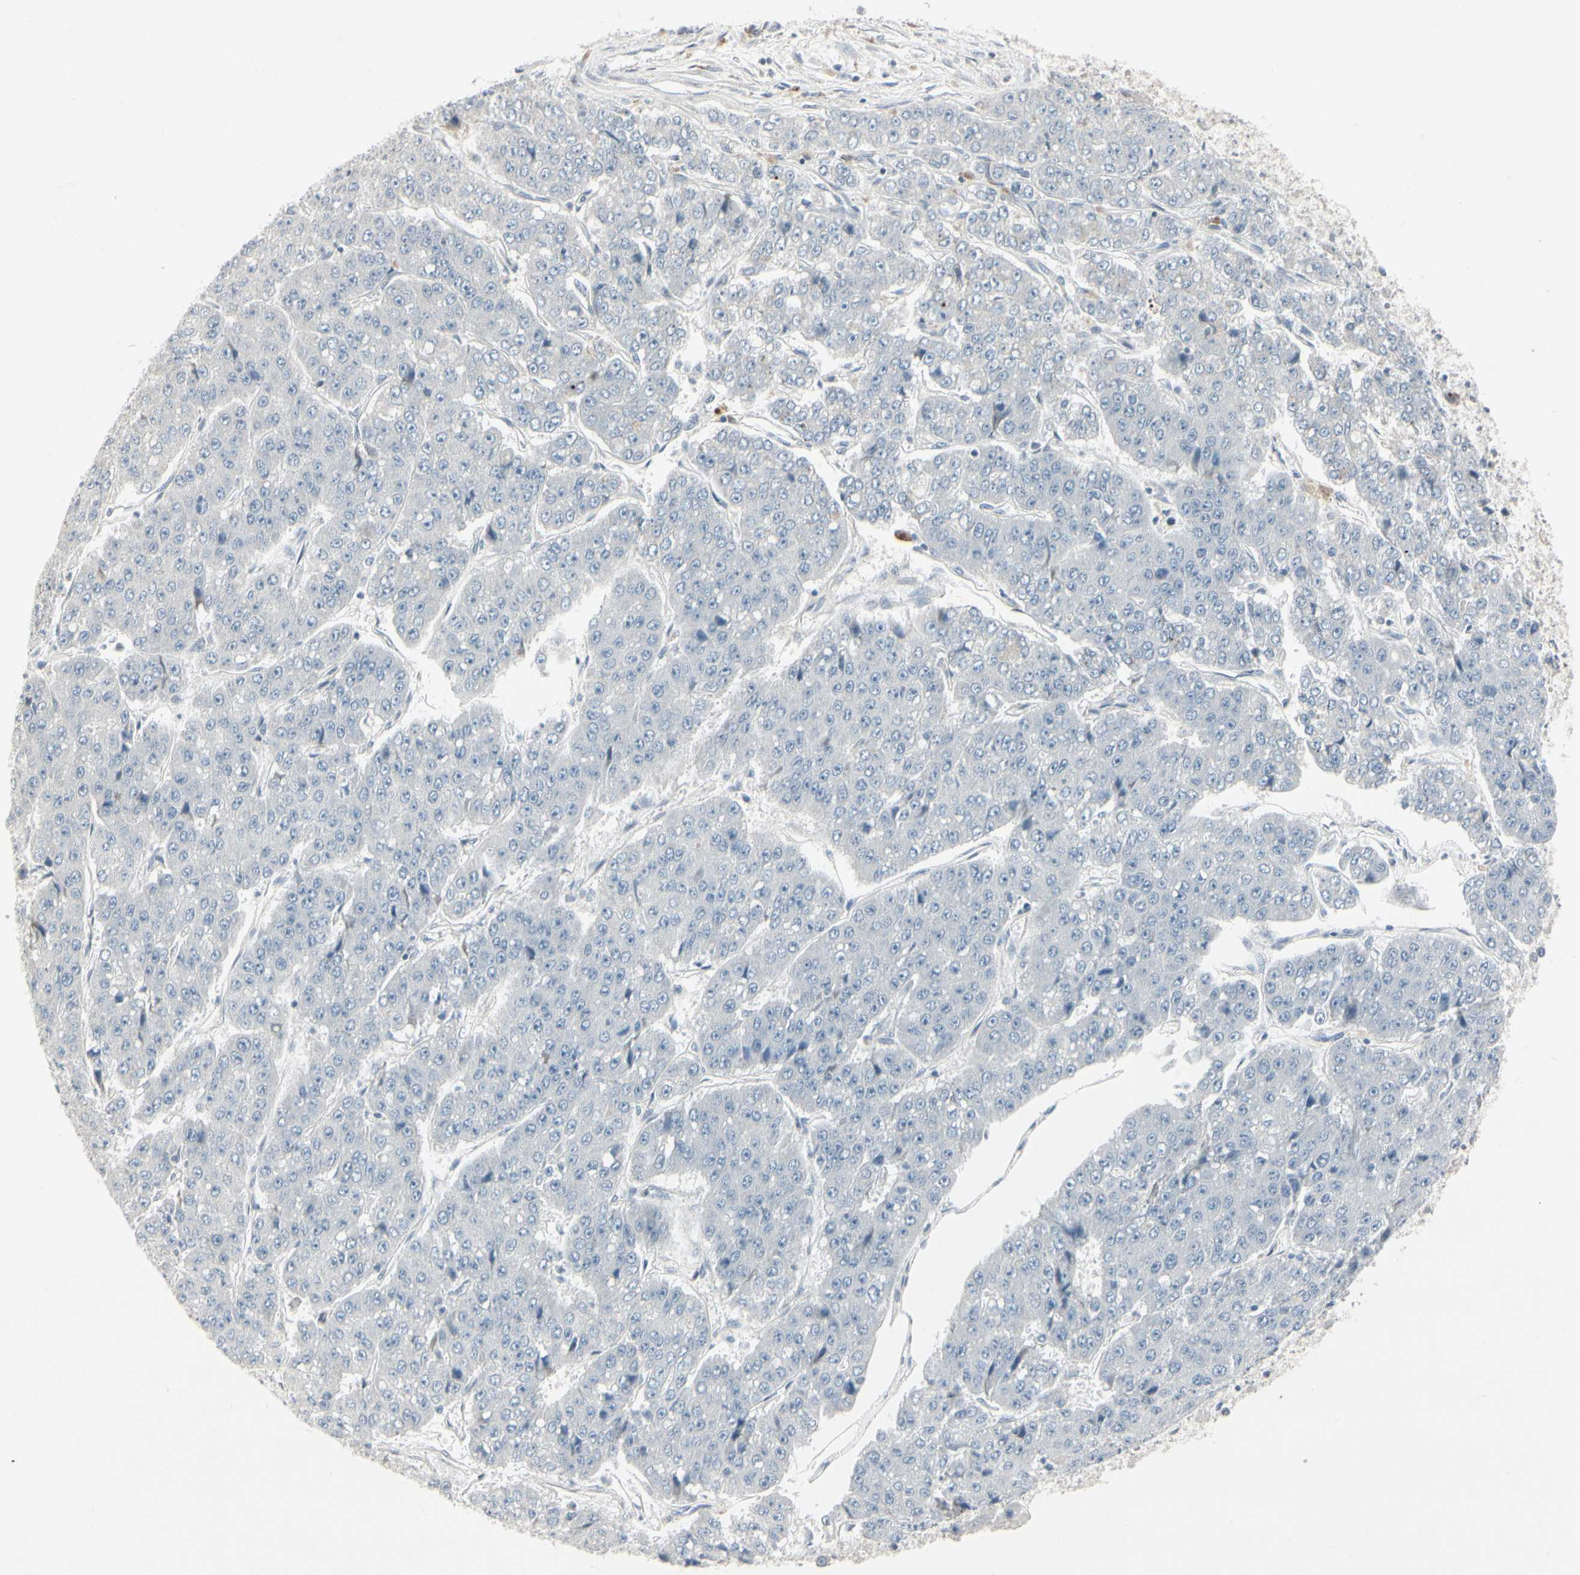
{"staining": {"intensity": "negative", "quantity": "none", "location": "none"}, "tissue": "pancreatic cancer", "cell_type": "Tumor cells", "image_type": "cancer", "snomed": [{"axis": "morphology", "description": "Adenocarcinoma, NOS"}, {"axis": "topography", "description": "Pancreas"}], "caption": "Protein analysis of pancreatic cancer shows no significant staining in tumor cells. Brightfield microscopy of immunohistochemistry (IHC) stained with DAB (3,3'-diaminobenzidine) (brown) and hematoxylin (blue), captured at high magnification.", "gene": "DMPK", "patient": {"sex": "male", "age": 50}}